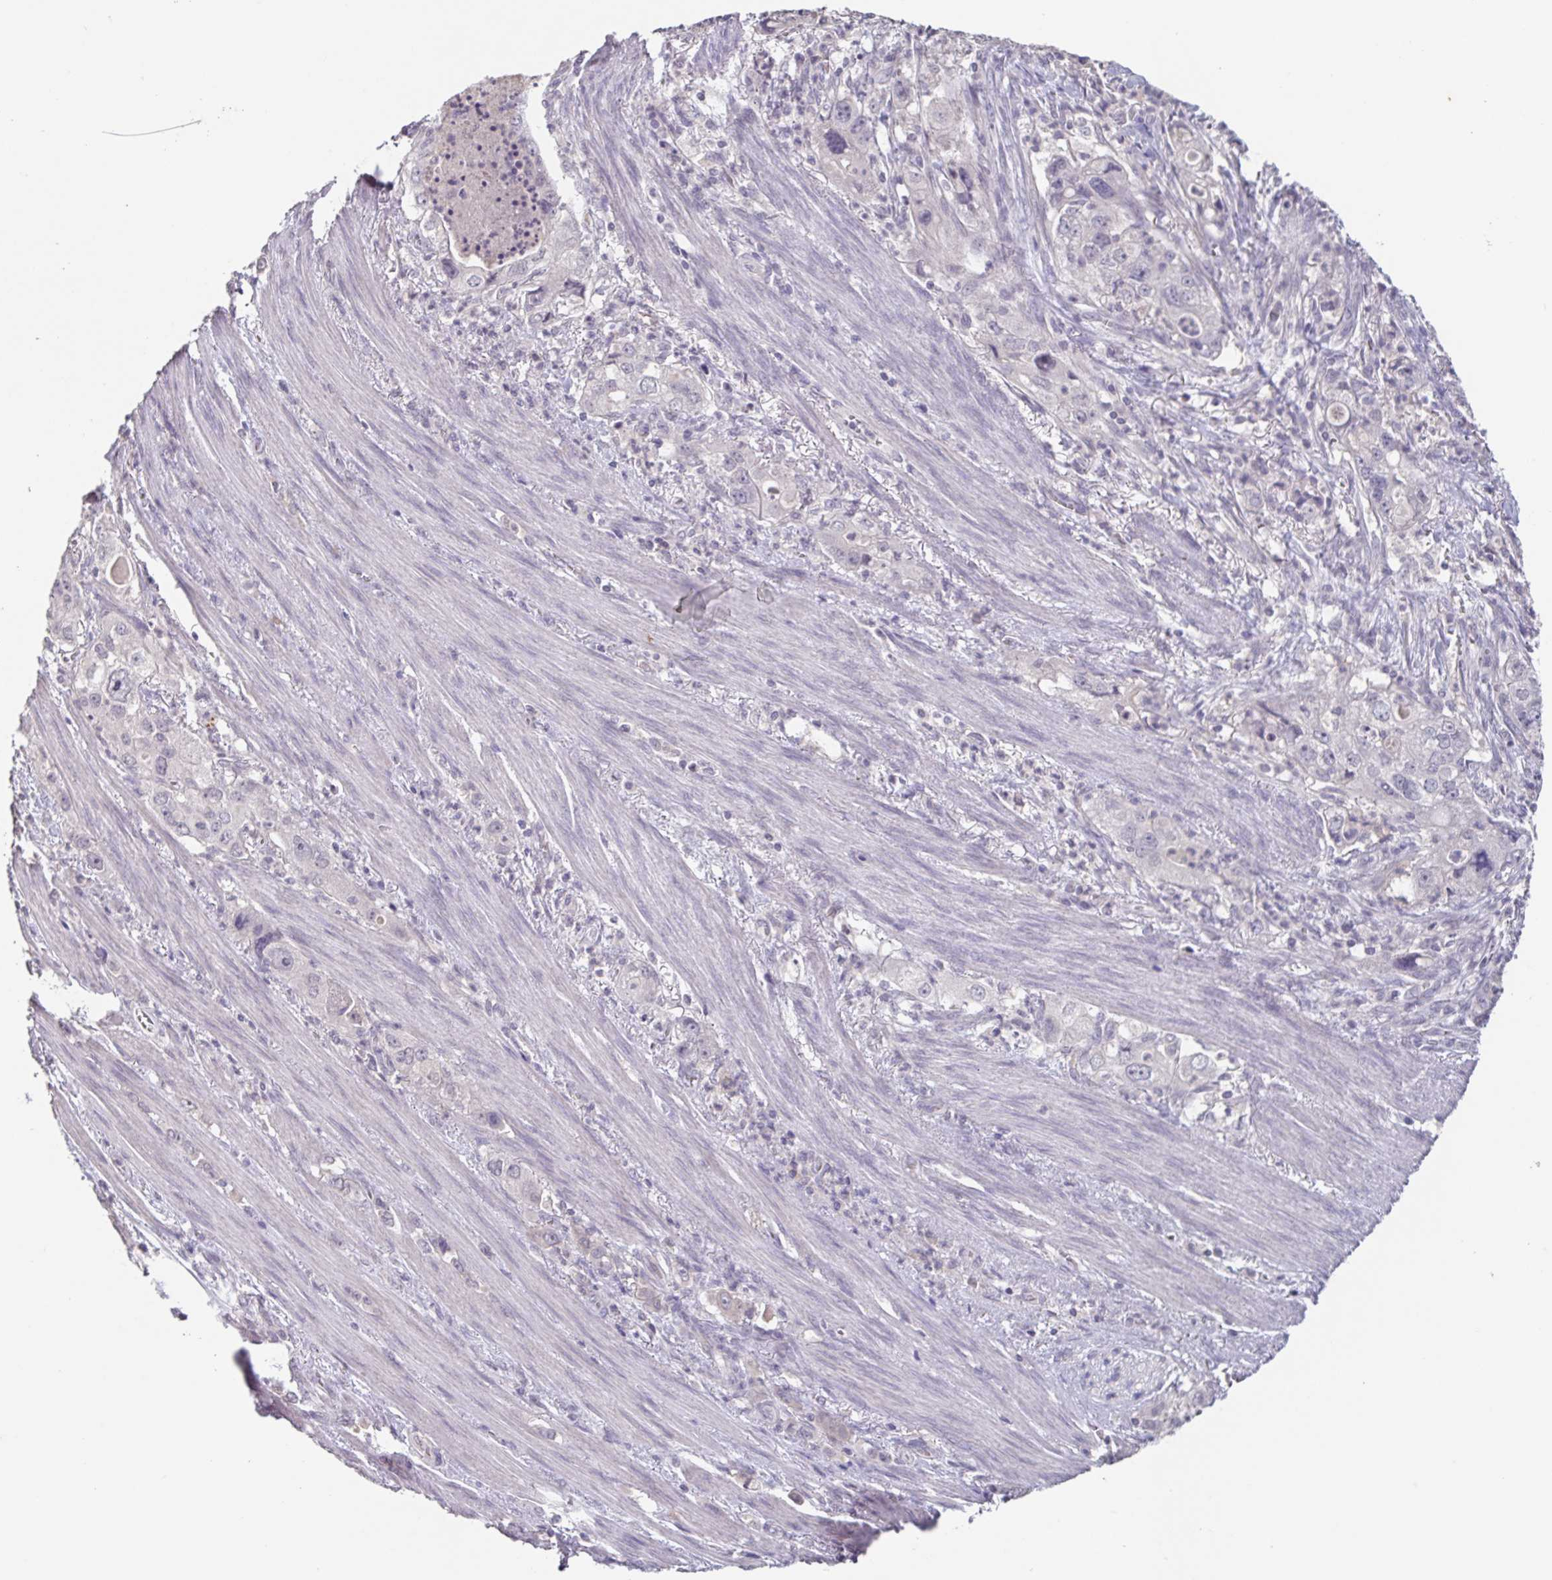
{"staining": {"intensity": "negative", "quantity": "none", "location": "none"}, "tissue": "stomach cancer", "cell_type": "Tumor cells", "image_type": "cancer", "snomed": [{"axis": "morphology", "description": "Adenocarcinoma, NOS"}, {"axis": "topography", "description": "Stomach, upper"}], "caption": "A photomicrograph of human stomach cancer is negative for staining in tumor cells.", "gene": "INSL5", "patient": {"sex": "male", "age": 75}}